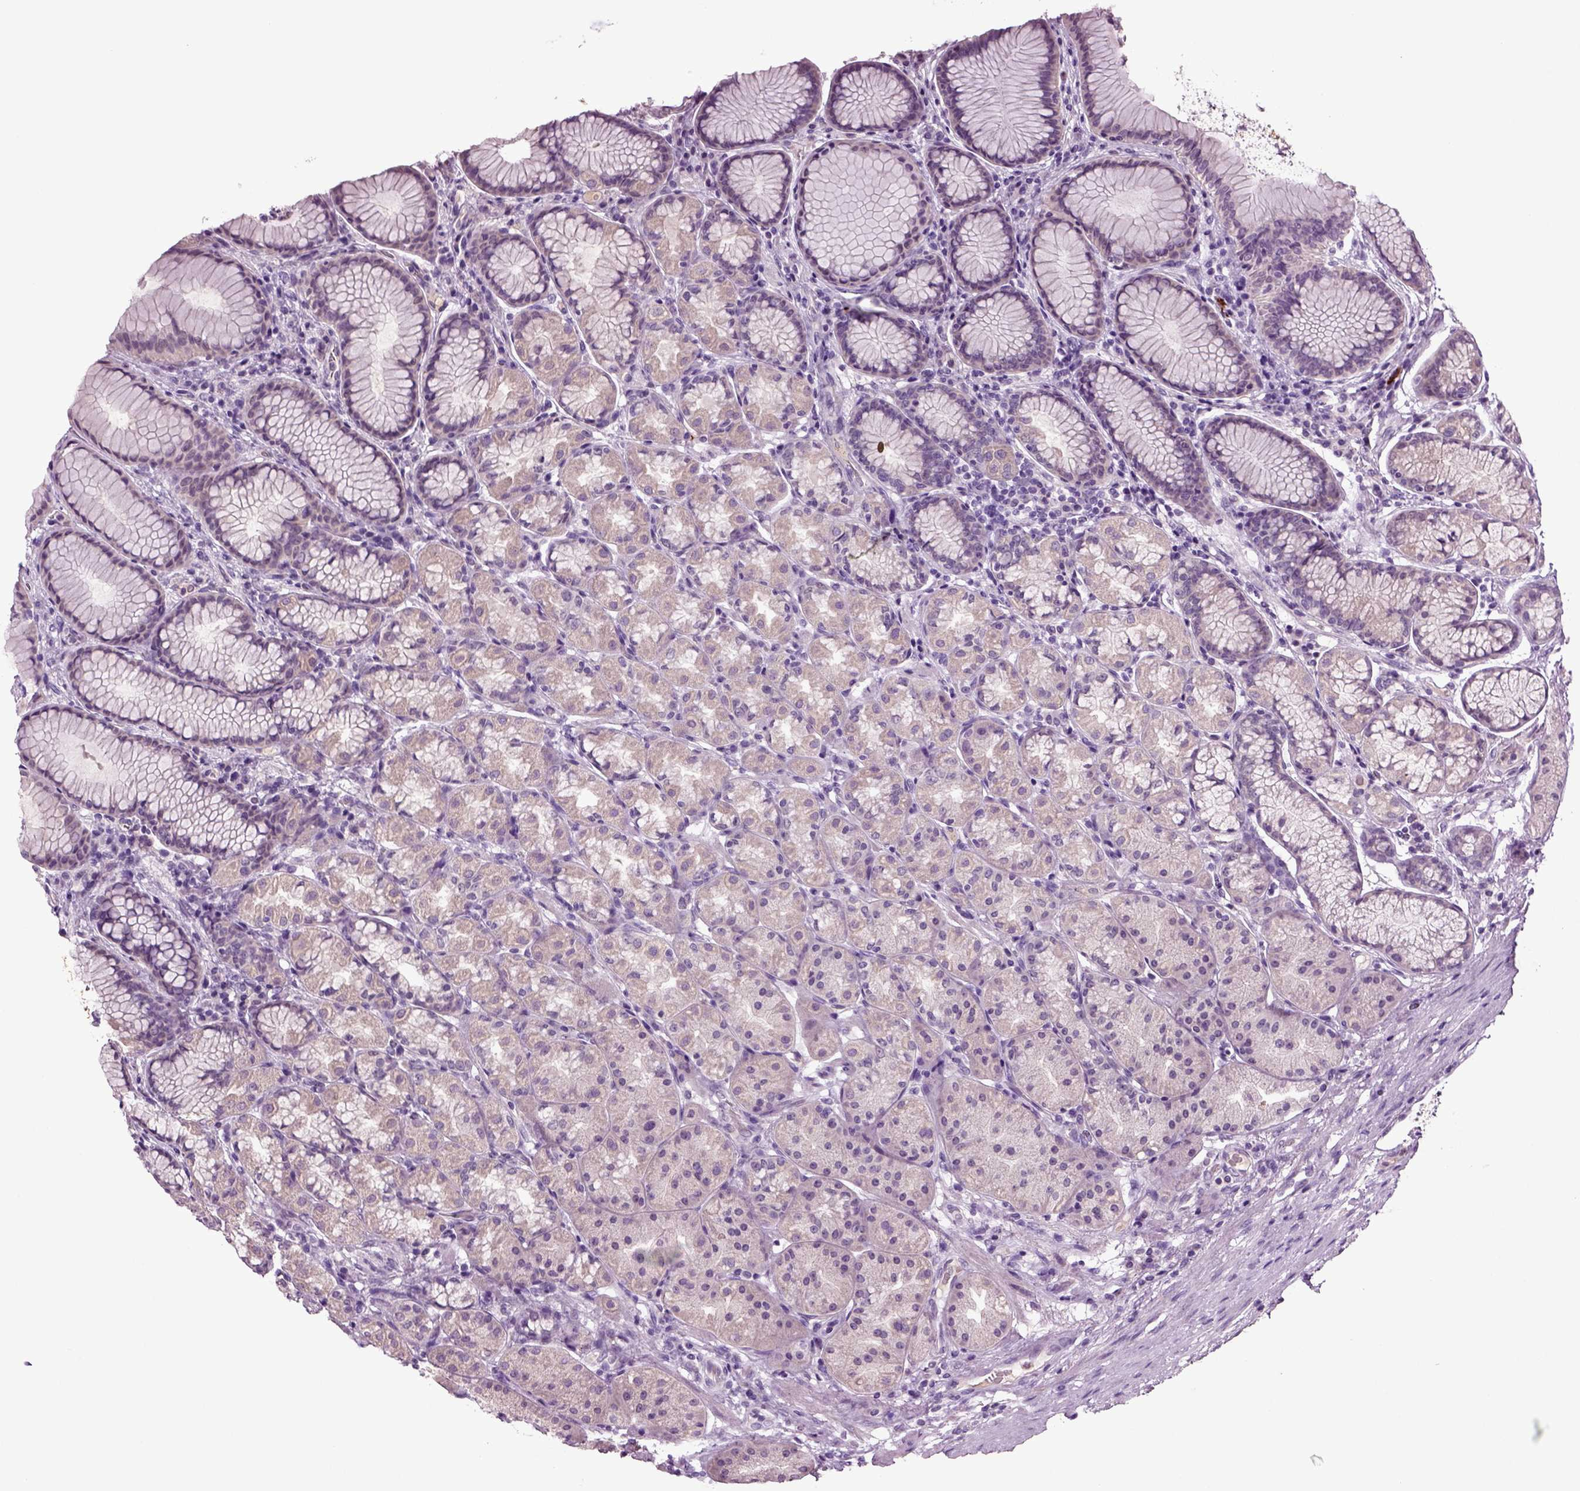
{"staining": {"intensity": "weak", "quantity": "25%-75%", "location": "cytoplasmic/membranous"}, "tissue": "stomach", "cell_type": "Glandular cells", "image_type": "normal", "snomed": [{"axis": "morphology", "description": "Normal tissue, NOS"}, {"axis": "morphology", "description": "Adenocarcinoma, NOS"}, {"axis": "topography", "description": "Stomach"}], "caption": "A brown stain highlights weak cytoplasmic/membranous positivity of a protein in glandular cells of unremarkable human stomach.", "gene": "FGF11", "patient": {"sex": "female", "age": 79}}